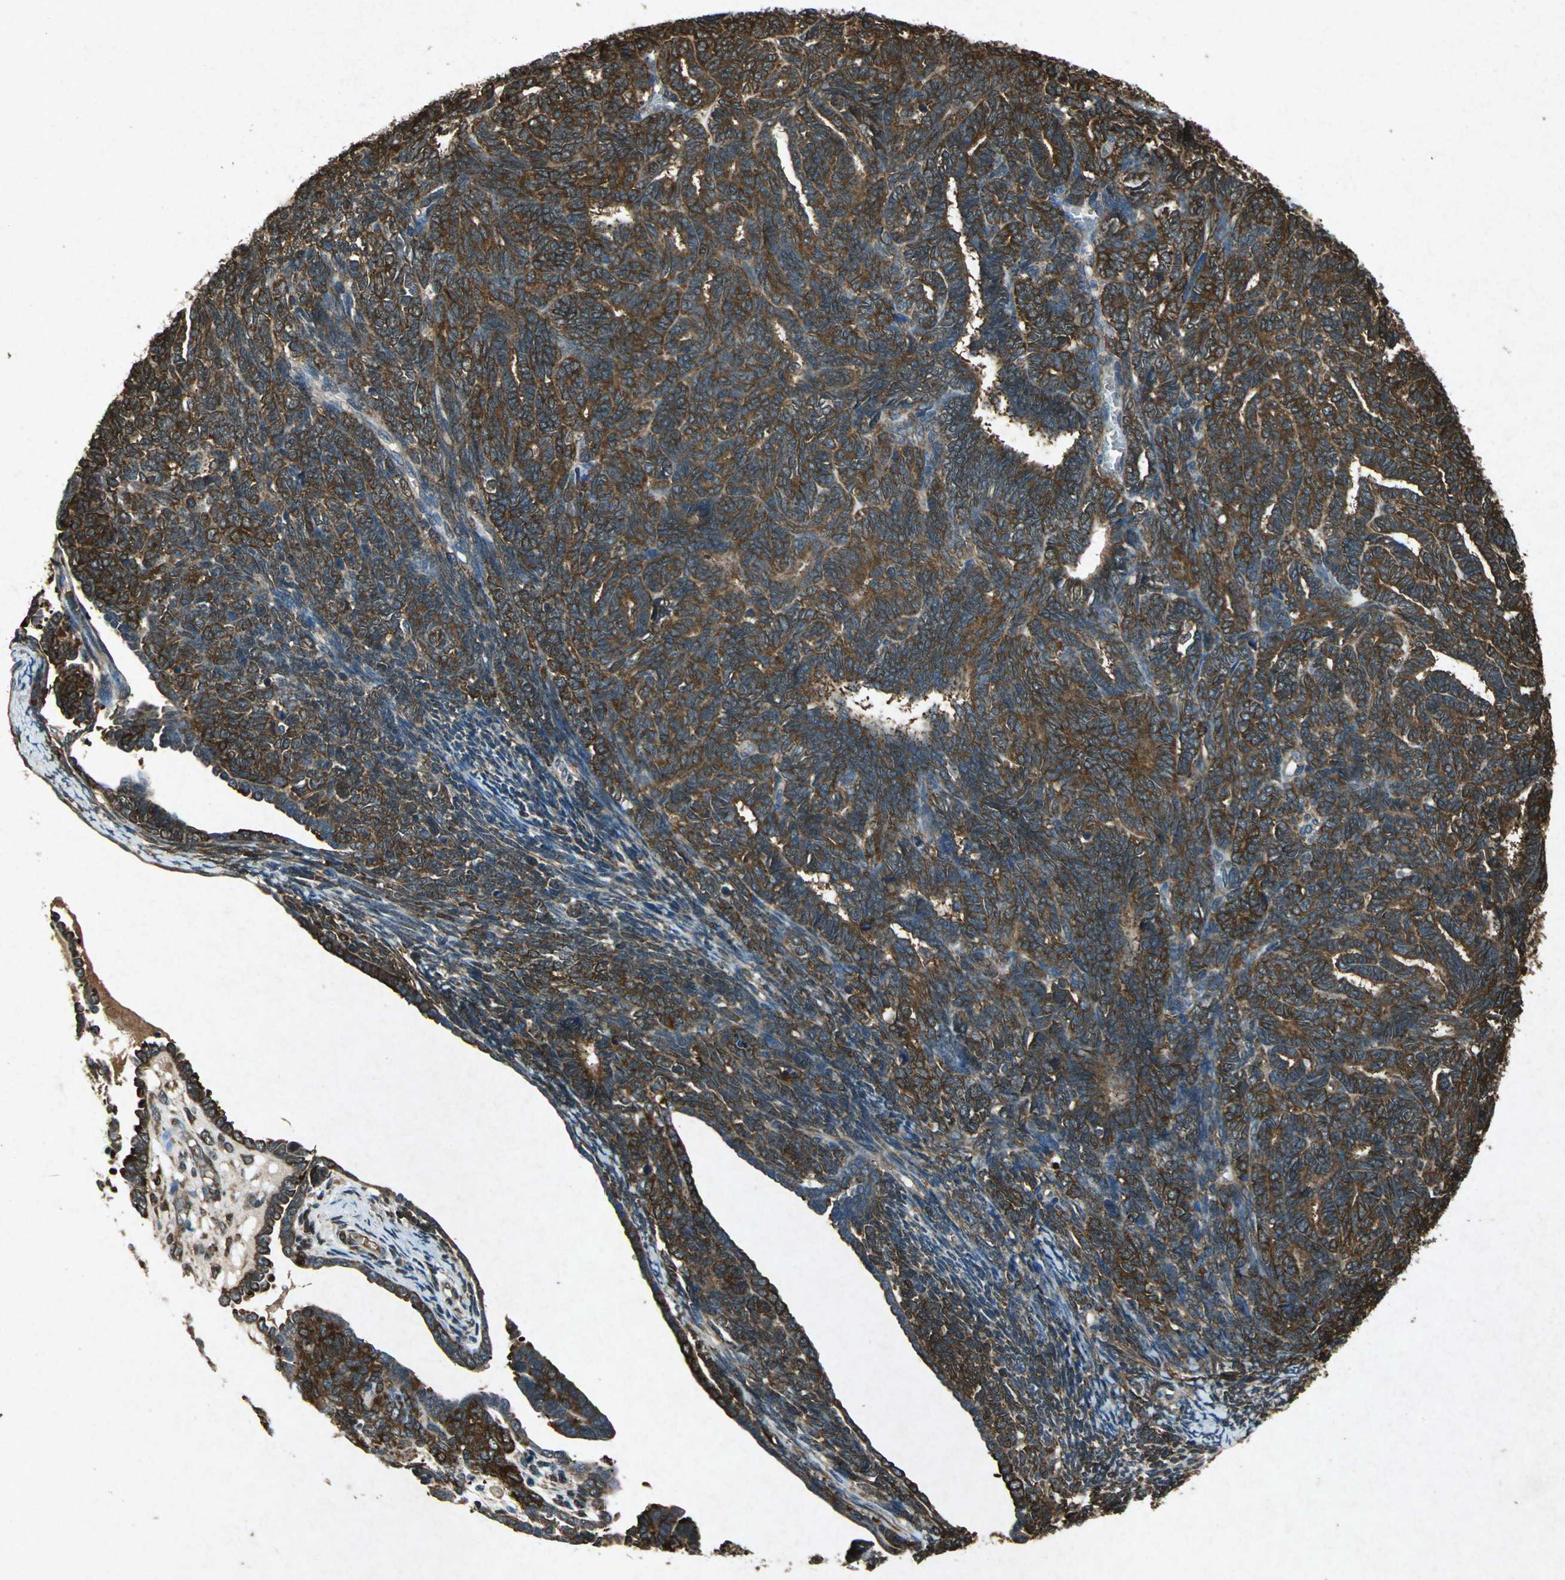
{"staining": {"intensity": "strong", "quantity": ">75%", "location": "cytoplasmic/membranous"}, "tissue": "endometrial cancer", "cell_type": "Tumor cells", "image_type": "cancer", "snomed": [{"axis": "morphology", "description": "Neoplasm, malignant, NOS"}, {"axis": "topography", "description": "Endometrium"}], "caption": "Brown immunohistochemical staining in endometrial malignant neoplasm displays strong cytoplasmic/membranous staining in approximately >75% of tumor cells.", "gene": "HSP90AB1", "patient": {"sex": "female", "age": 74}}